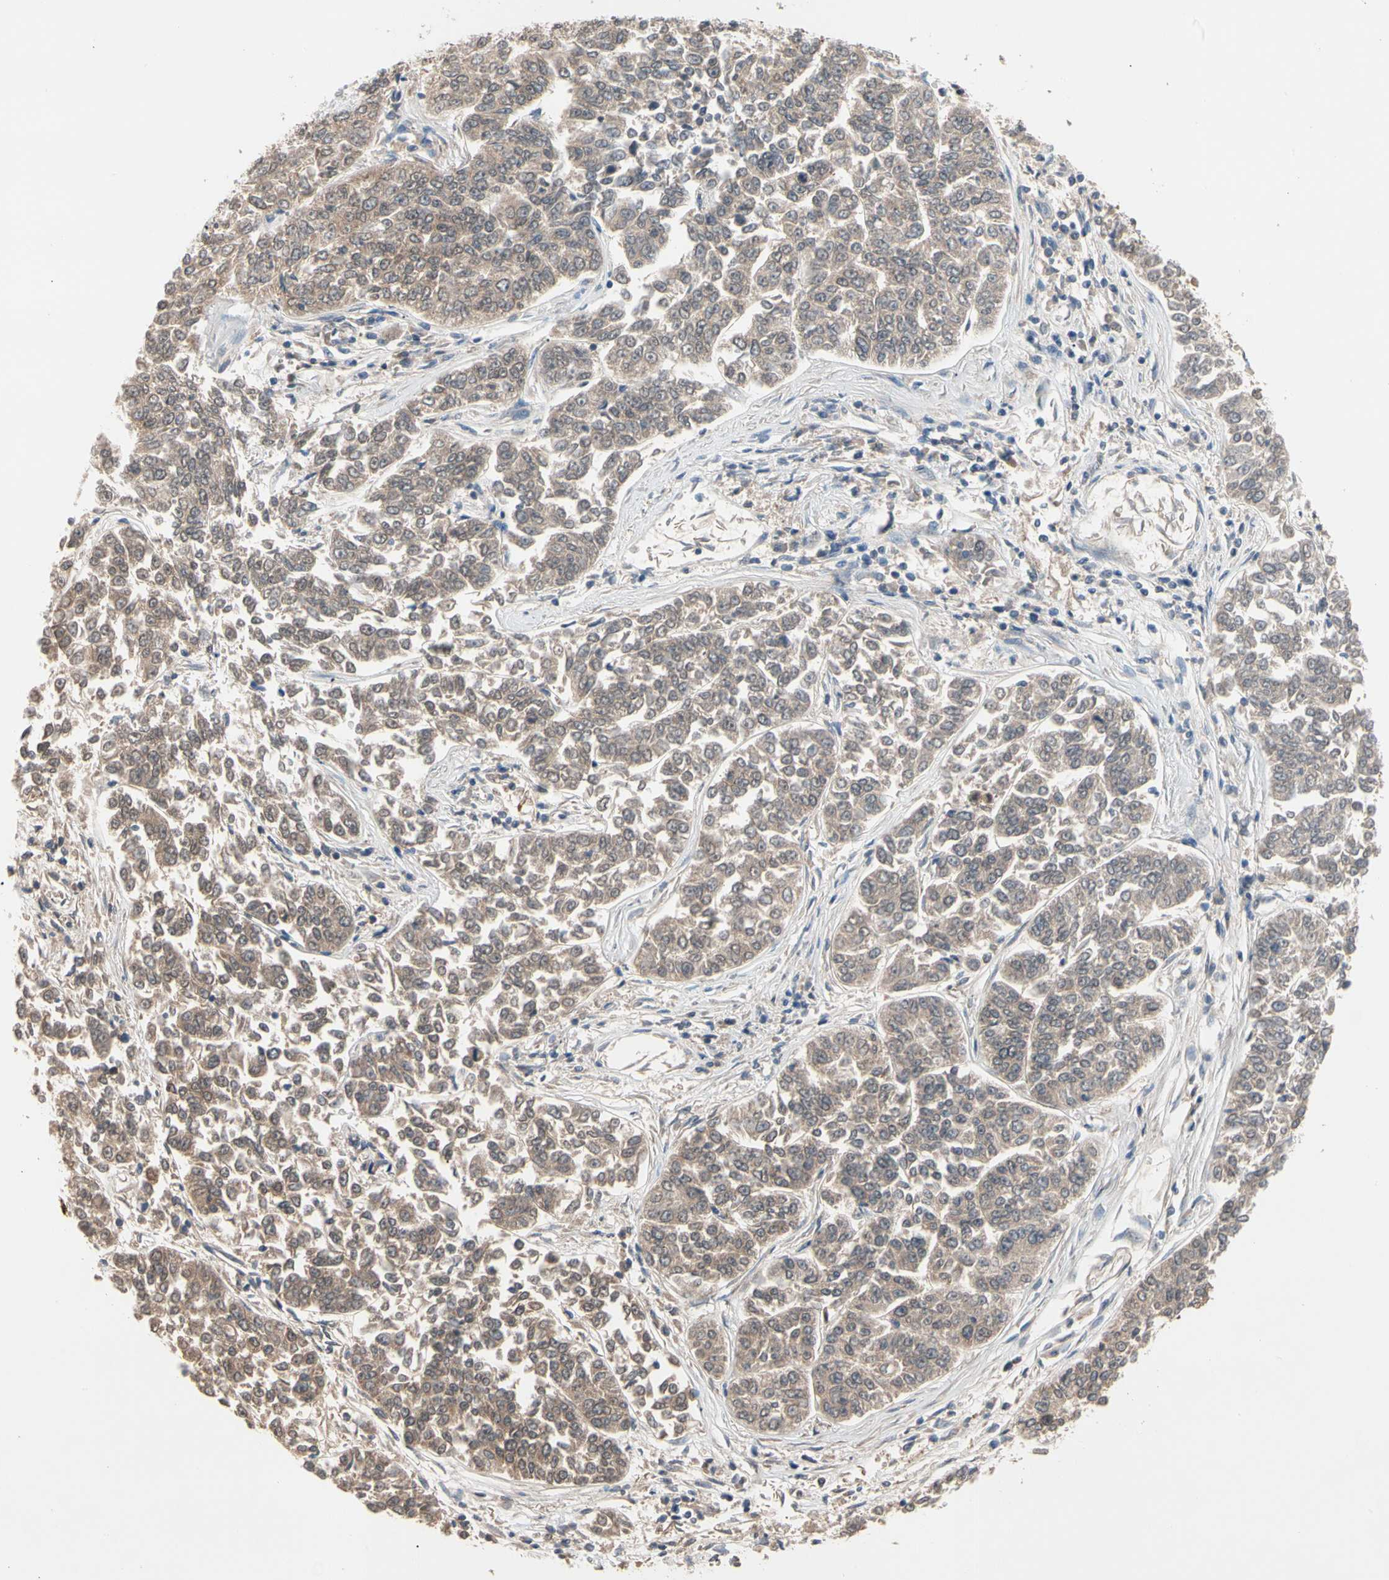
{"staining": {"intensity": "weak", "quantity": "25%-75%", "location": "cytoplasmic/membranous"}, "tissue": "lung cancer", "cell_type": "Tumor cells", "image_type": "cancer", "snomed": [{"axis": "morphology", "description": "Adenocarcinoma, NOS"}, {"axis": "topography", "description": "Lung"}], "caption": "Lung cancer (adenocarcinoma) stained with a protein marker displays weak staining in tumor cells.", "gene": "MTHFS", "patient": {"sex": "male", "age": 84}}